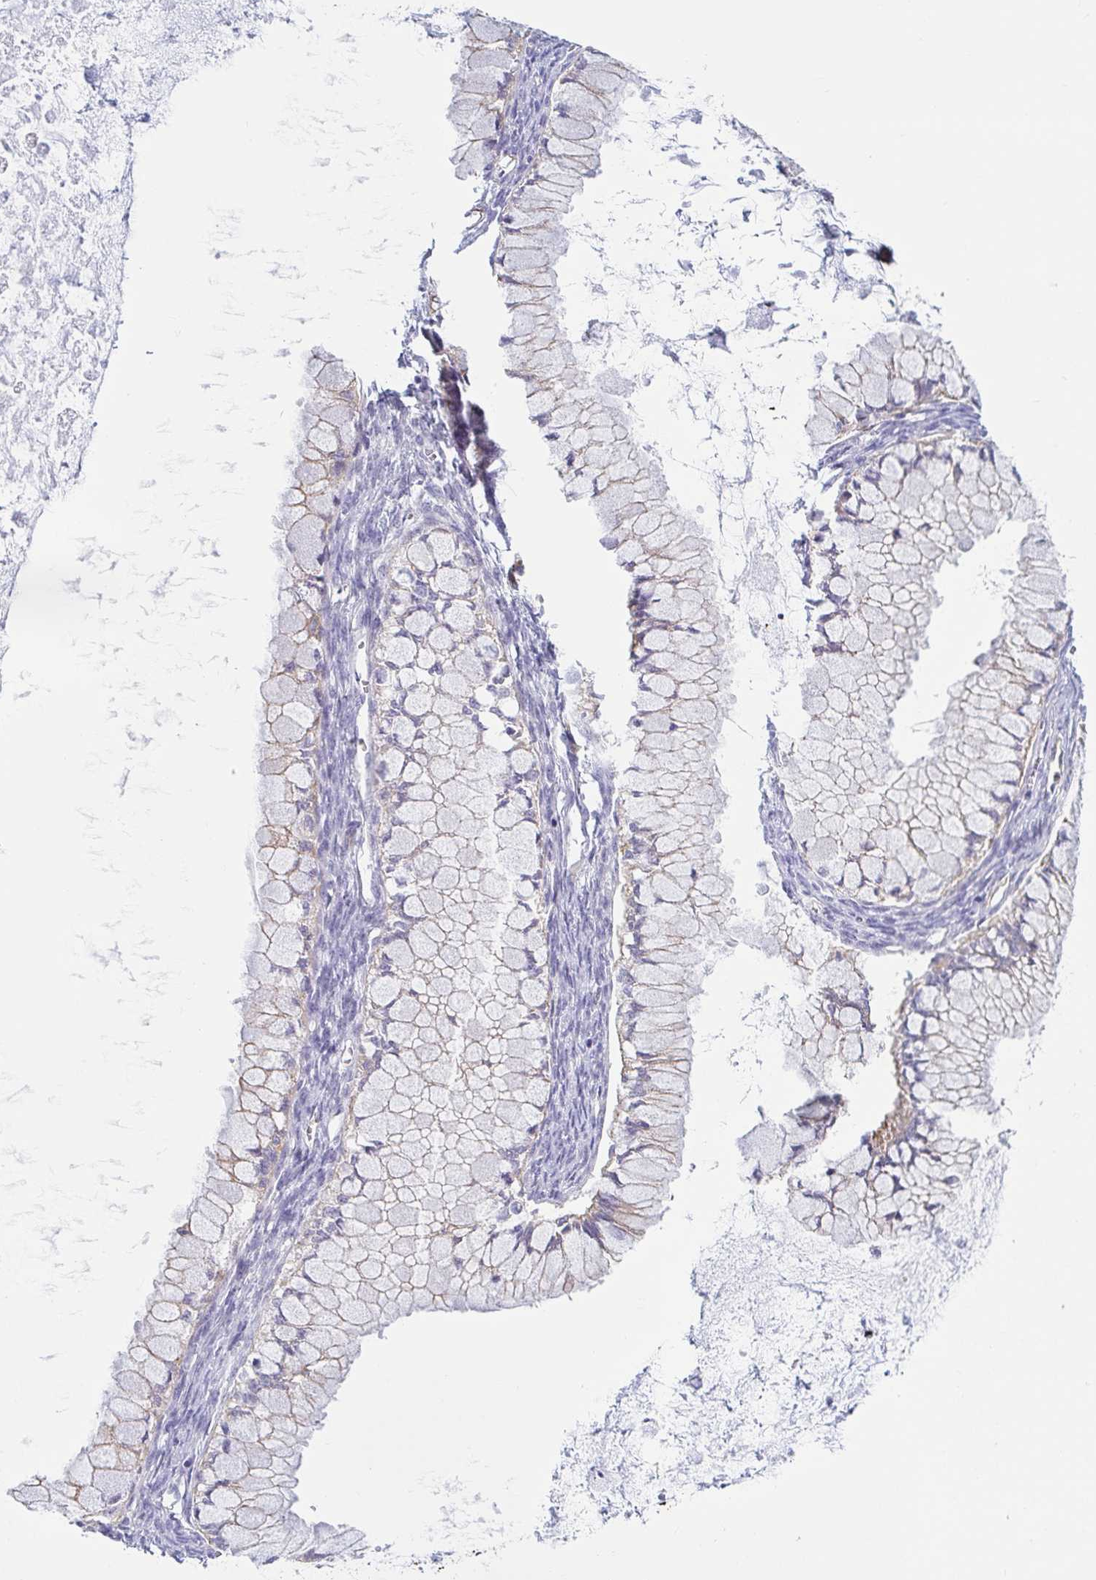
{"staining": {"intensity": "weak", "quantity": "<25%", "location": "cytoplasmic/membranous"}, "tissue": "ovarian cancer", "cell_type": "Tumor cells", "image_type": "cancer", "snomed": [{"axis": "morphology", "description": "Cystadenocarcinoma, mucinous, NOS"}, {"axis": "topography", "description": "Ovary"}], "caption": "Immunohistochemistry (IHC) of mucinous cystadenocarcinoma (ovarian) shows no positivity in tumor cells.", "gene": "TNNI2", "patient": {"sex": "female", "age": 34}}